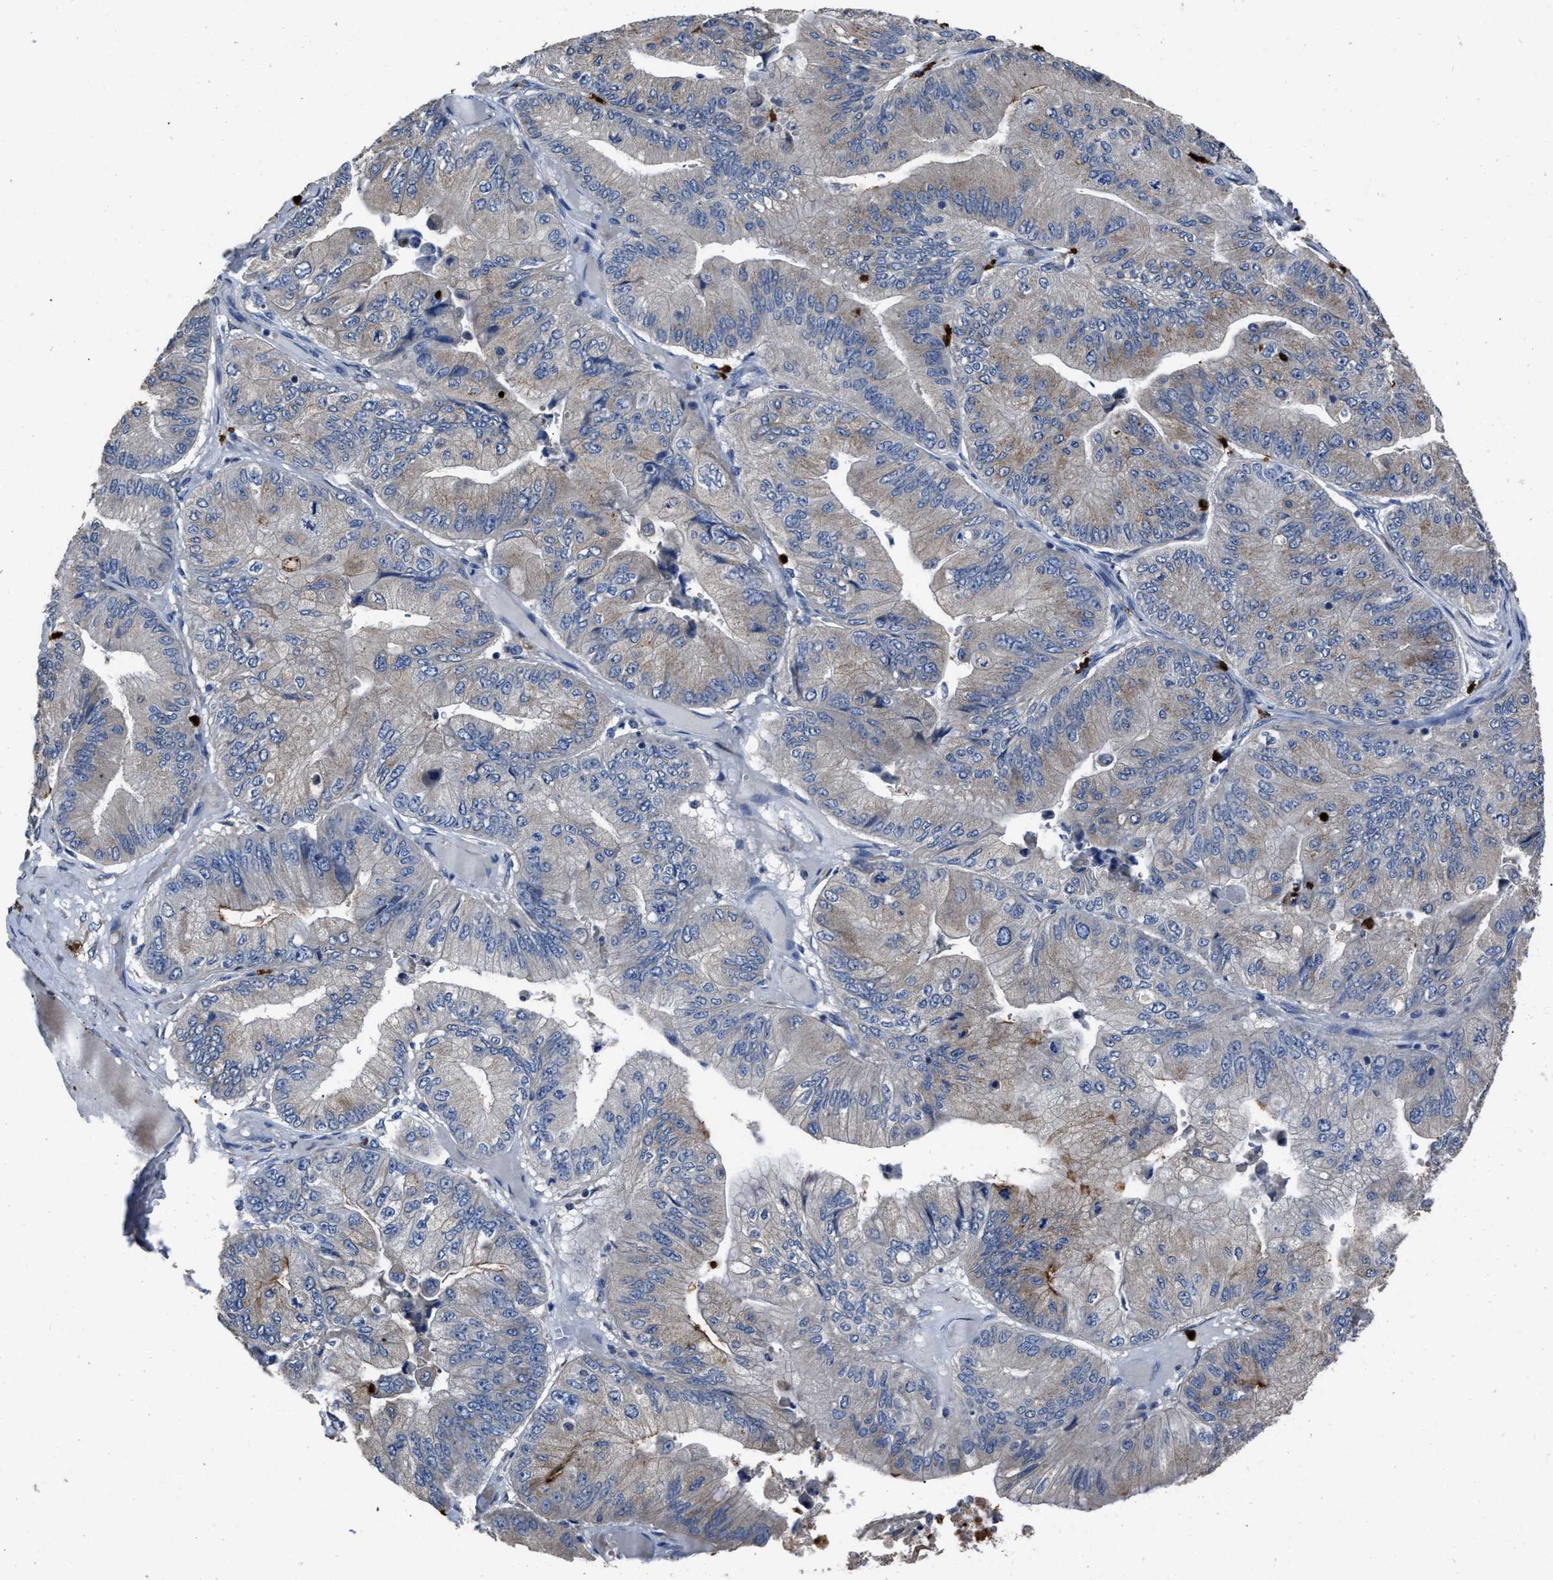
{"staining": {"intensity": "negative", "quantity": "none", "location": "none"}, "tissue": "ovarian cancer", "cell_type": "Tumor cells", "image_type": "cancer", "snomed": [{"axis": "morphology", "description": "Cystadenocarcinoma, mucinous, NOS"}, {"axis": "topography", "description": "Ovary"}], "caption": "There is no significant positivity in tumor cells of ovarian cancer.", "gene": "ANGPT1", "patient": {"sex": "female", "age": 61}}